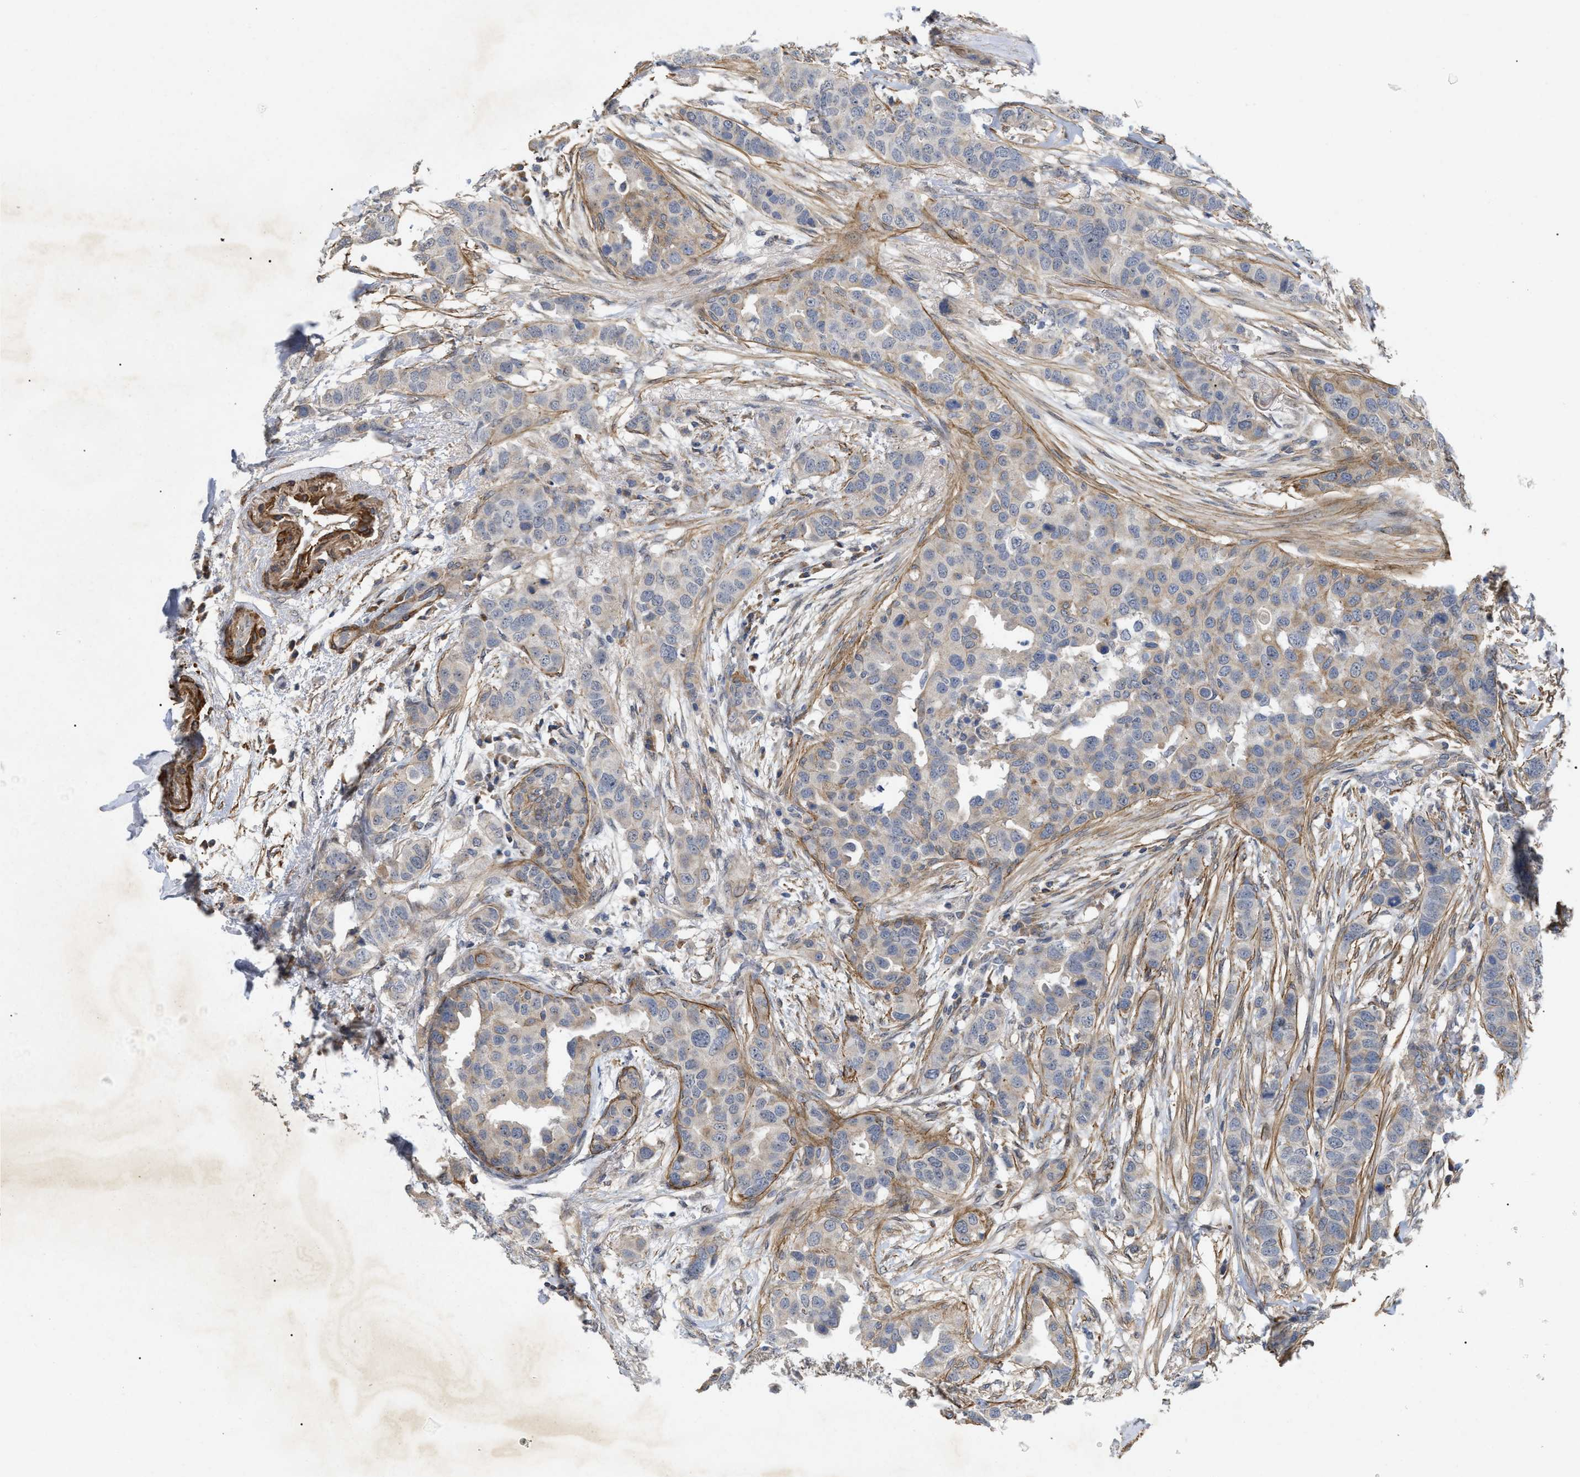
{"staining": {"intensity": "weak", "quantity": "<25%", "location": "cytoplasmic/membranous"}, "tissue": "breast cancer", "cell_type": "Tumor cells", "image_type": "cancer", "snomed": [{"axis": "morphology", "description": "Duct carcinoma"}, {"axis": "topography", "description": "Breast"}], "caption": "The IHC photomicrograph has no significant expression in tumor cells of breast cancer tissue.", "gene": "ST6GALNAC6", "patient": {"sex": "female", "age": 50}}